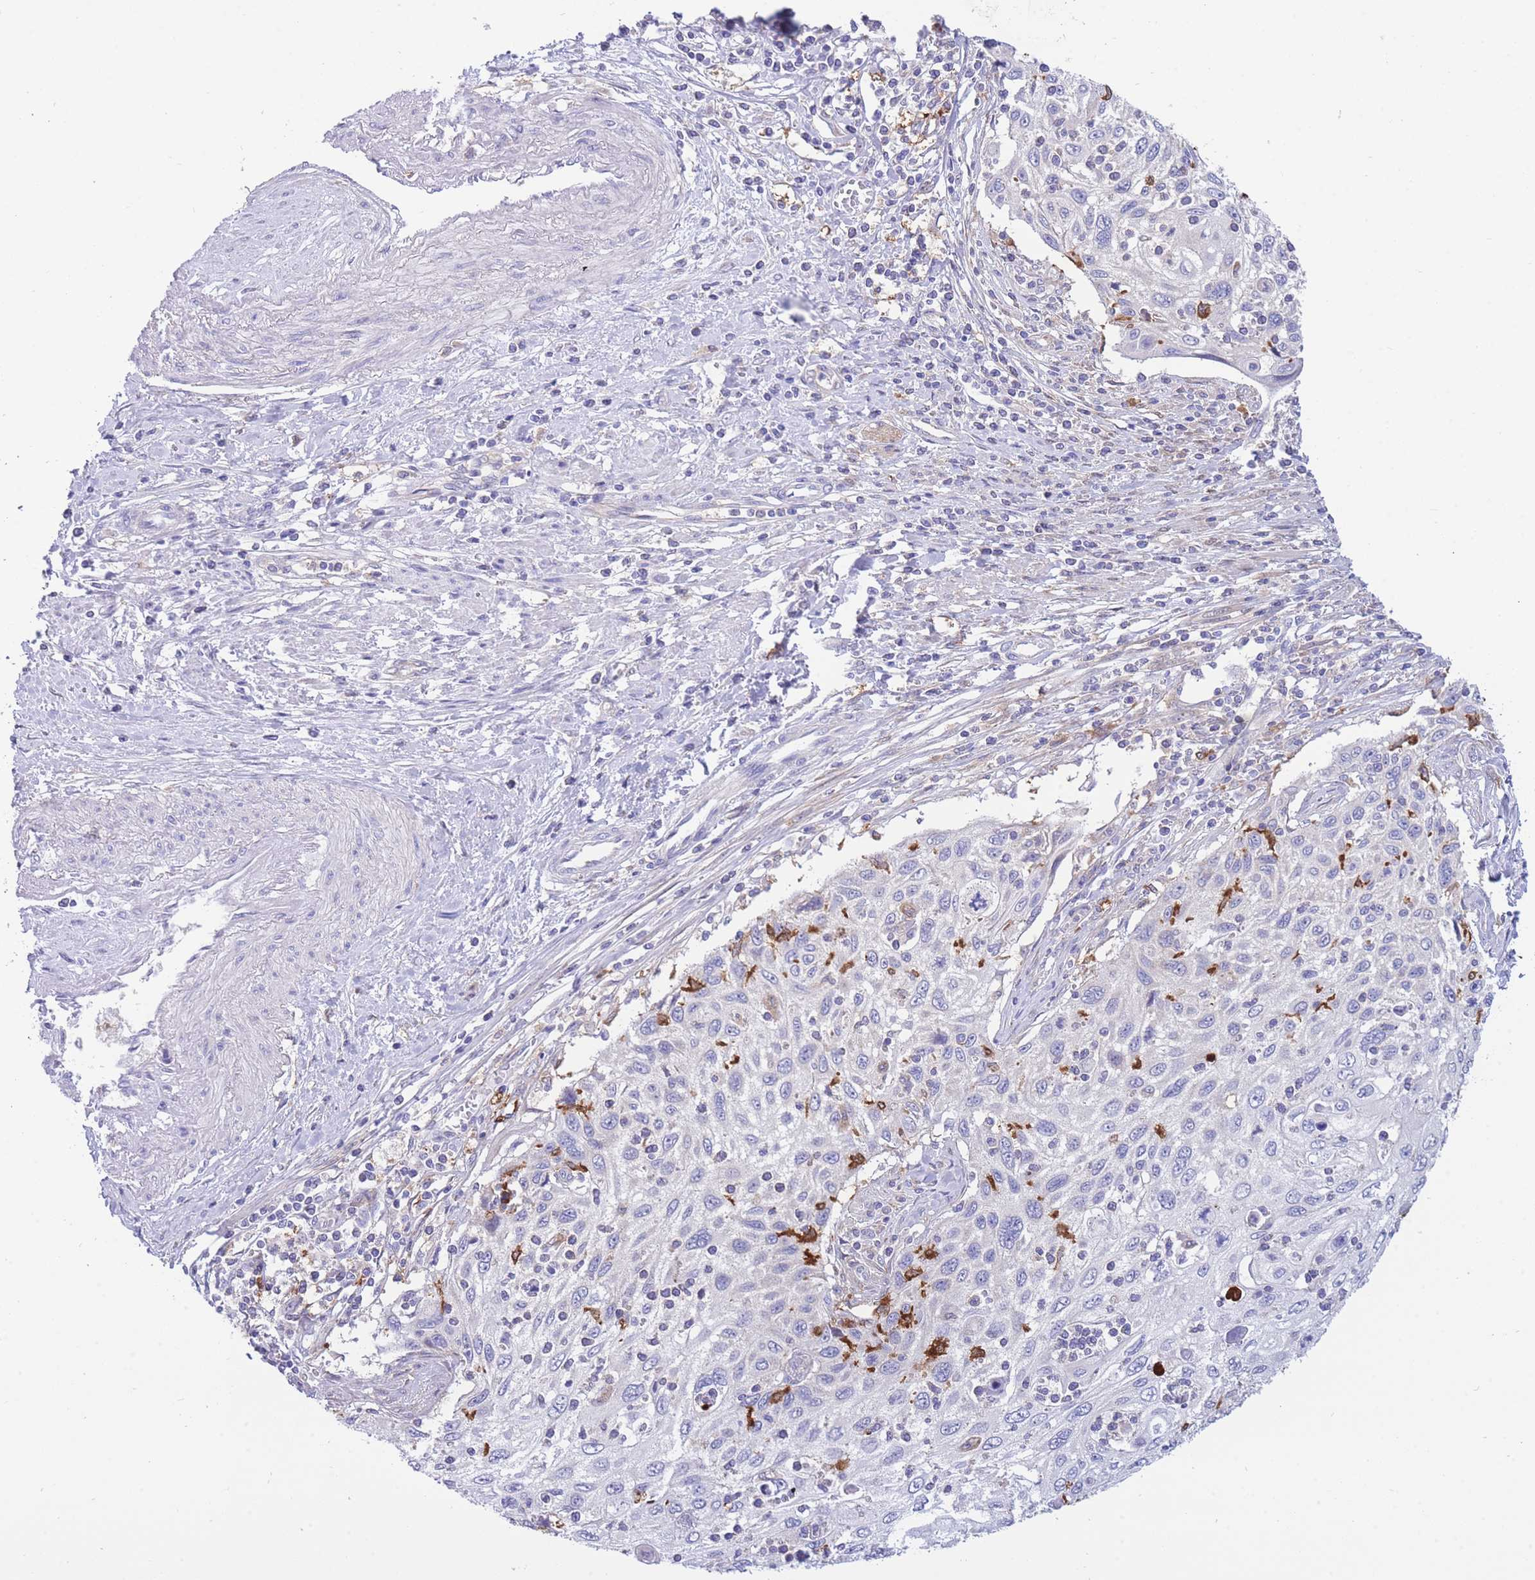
{"staining": {"intensity": "negative", "quantity": "none", "location": "none"}, "tissue": "cervical cancer", "cell_type": "Tumor cells", "image_type": "cancer", "snomed": [{"axis": "morphology", "description": "Squamous cell carcinoma, NOS"}, {"axis": "topography", "description": "Cervix"}], "caption": "High magnification brightfield microscopy of cervical cancer stained with DAB (brown) and counterstained with hematoxylin (blue): tumor cells show no significant staining. The staining is performed using DAB brown chromogen with nuclei counter-stained in using hematoxylin.", "gene": "NAMPT", "patient": {"sex": "female", "age": 70}}